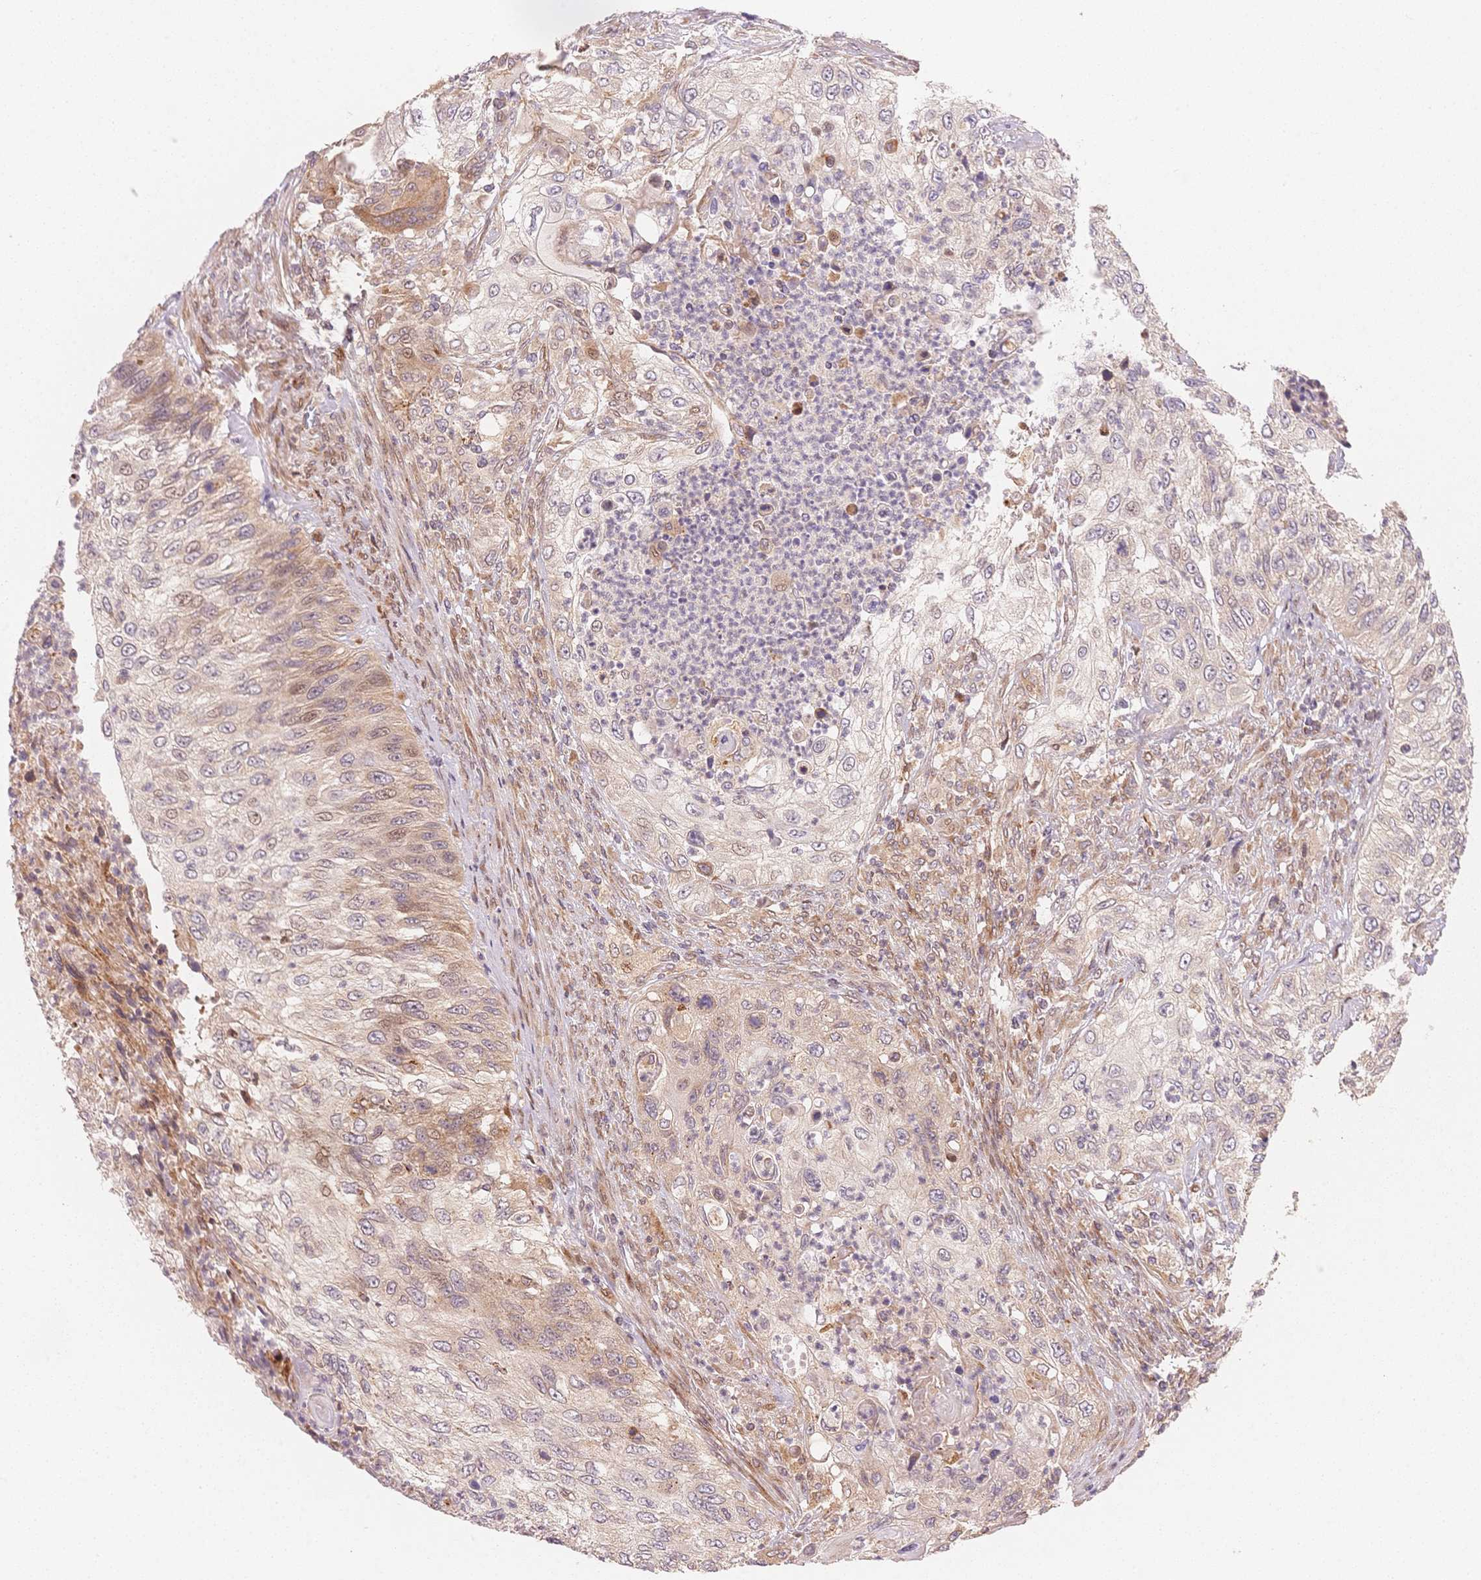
{"staining": {"intensity": "weak", "quantity": "<25%", "location": "cytoplasmic/membranous"}, "tissue": "urothelial cancer", "cell_type": "Tumor cells", "image_type": "cancer", "snomed": [{"axis": "morphology", "description": "Urothelial carcinoma, High grade"}, {"axis": "topography", "description": "Urinary bladder"}], "caption": "Immunohistochemistry image of neoplastic tissue: urothelial carcinoma (high-grade) stained with DAB demonstrates no significant protein expression in tumor cells. Nuclei are stained in blue.", "gene": "STK39", "patient": {"sex": "female", "age": 60}}